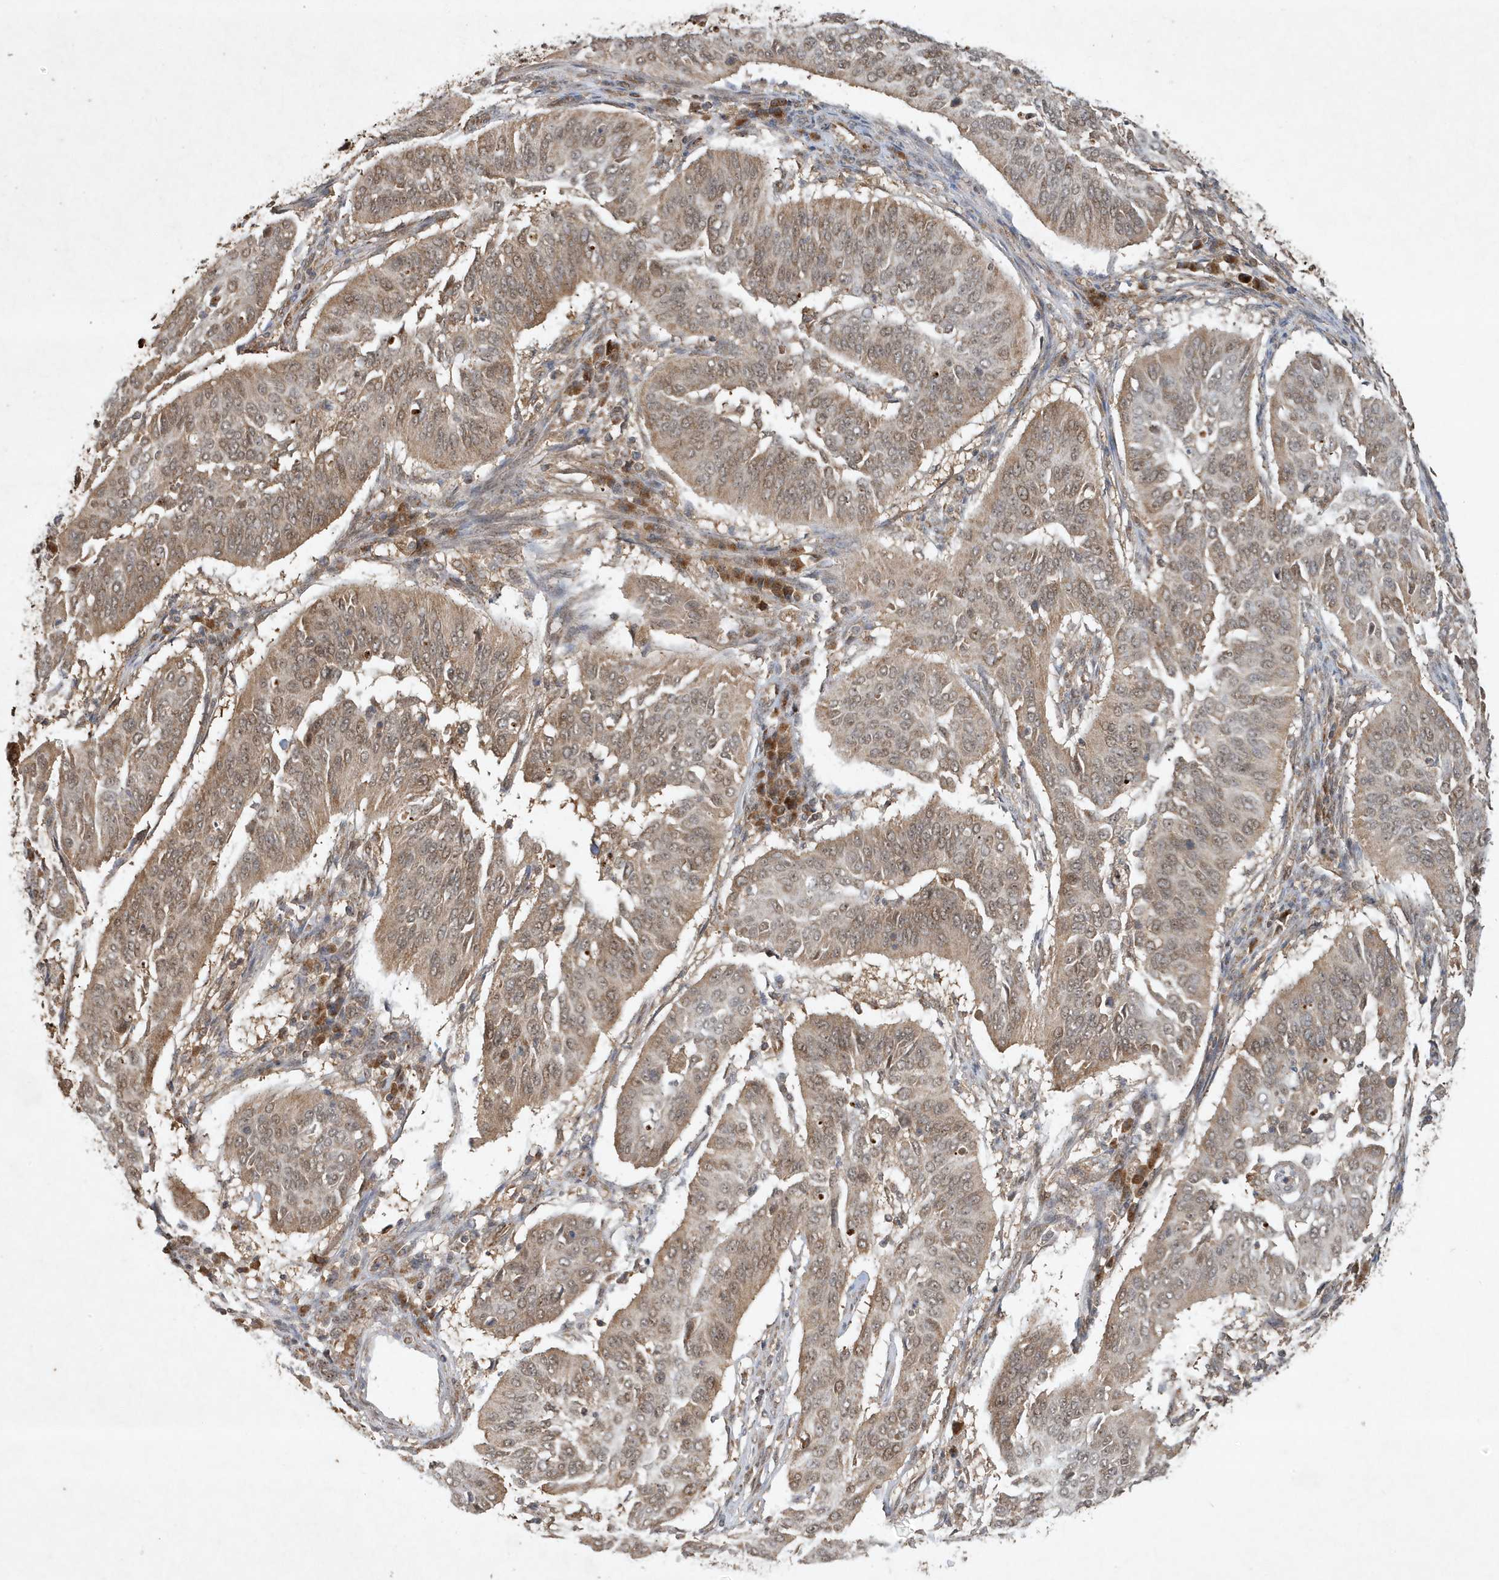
{"staining": {"intensity": "moderate", "quantity": ">75%", "location": "cytoplasmic/membranous,nuclear"}, "tissue": "cervical cancer", "cell_type": "Tumor cells", "image_type": "cancer", "snomed": [{"axis": "morphology", "description": "Normal tissue, NOS"}, {"axis": "morphology", "description": "Squamous cell carcinoma, NOS"}, {"axis": "topography", "description": "Cervix"}], "caption": "A medium amount of moderate cytoplasmic/membranous and nuclear staining is appreciated in approximately >75% of tumor cells in cervical squamous cell carcinoma tissue.", "gene": "ABCB9", "patient": {"sex": "female", "age": 39}}